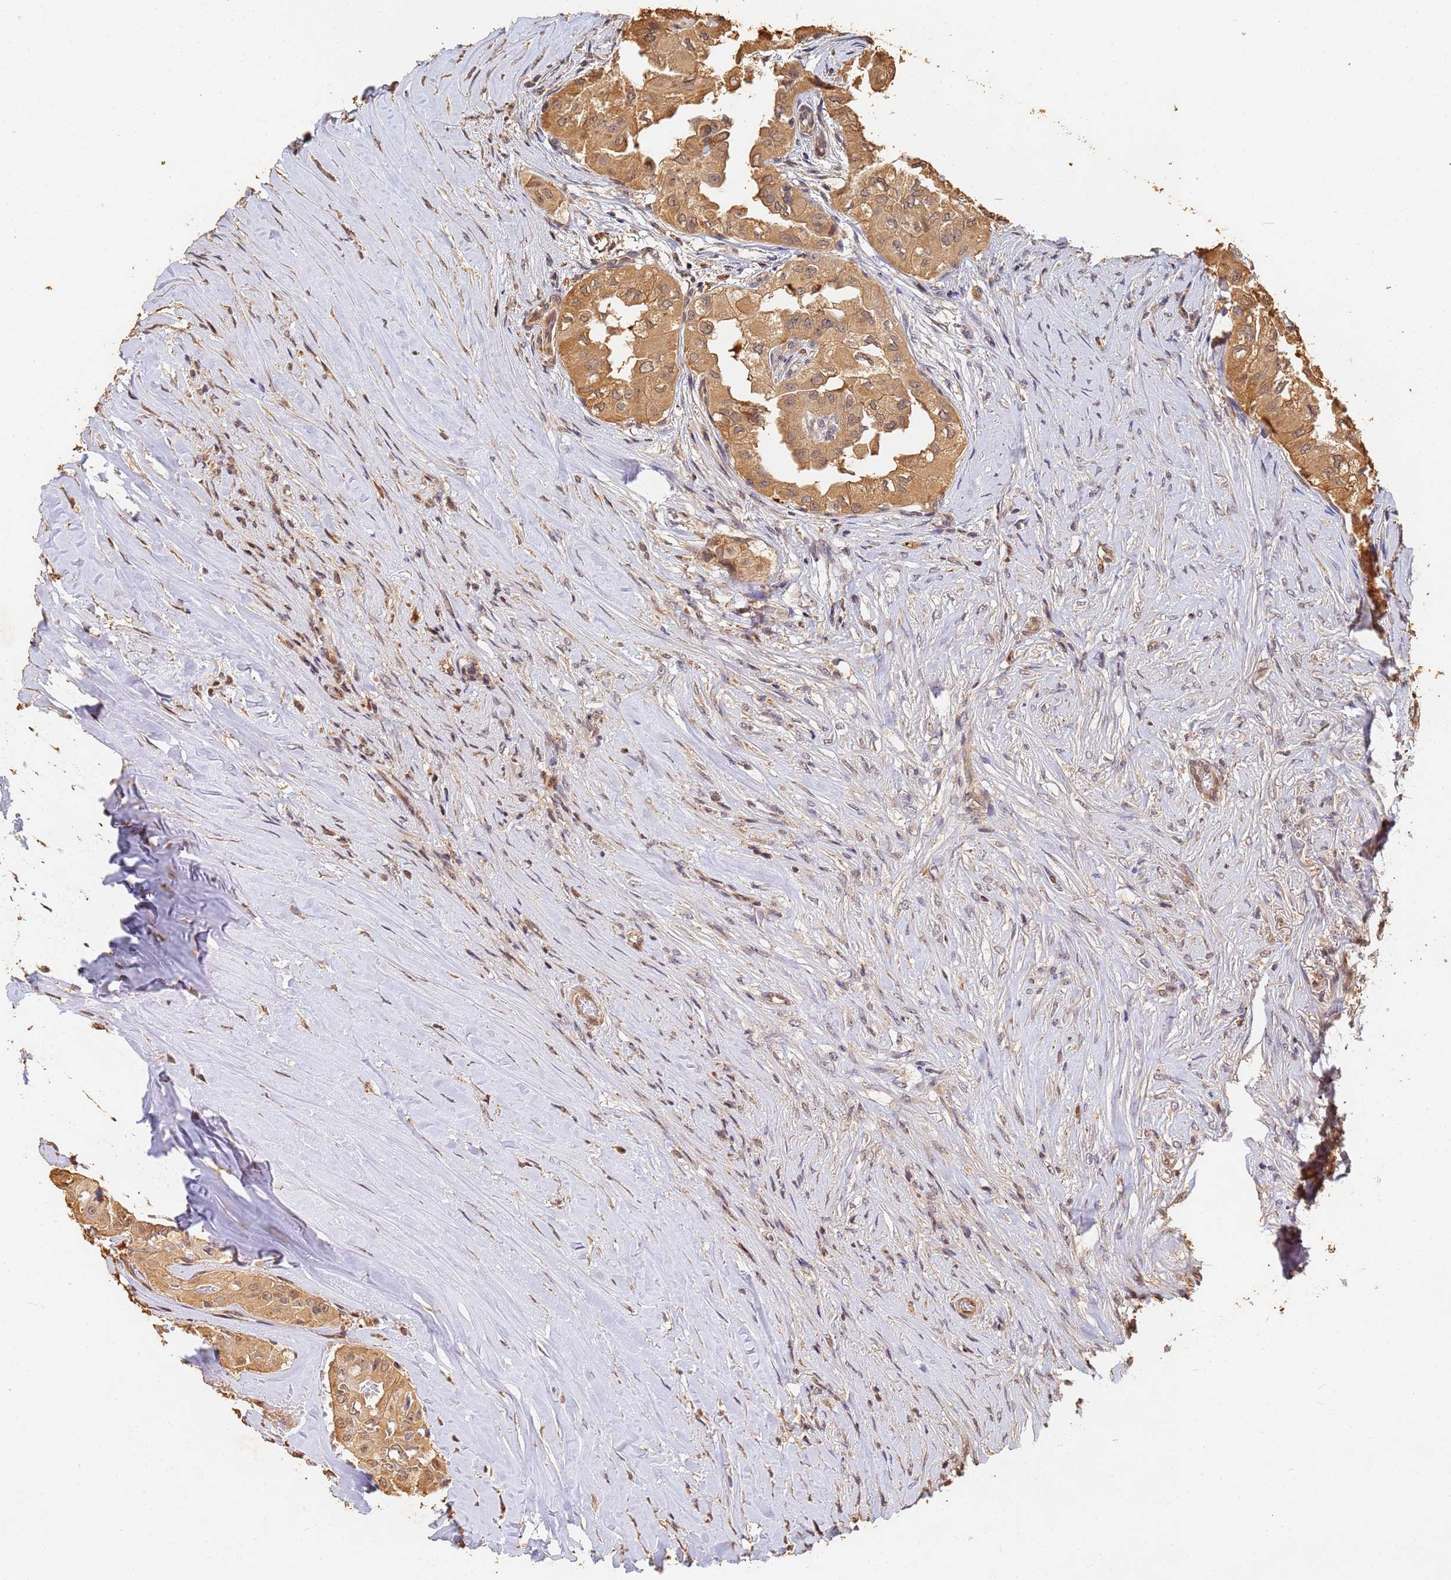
{"staining": {"intensity": "moderate", "quantity": ">75%", "location": "cytoplasmic/membranous,nuclear"}, "tissue": "thyroid cancer", "cell_type": "Tumor cells", "image_type": "cancer", "snomed": [{"axis": "morphology", "description": "Papillary adenocarcinoma, NOS"}, {"axis": "topography", "description": "Thyroid gland"}], "caption": "IHC image of human thyroid cancer stained for a protein (brown), which reveals medium levels of moderate cytoplasmic/membranous and nuclear expression in about >75% of tumor cells.", "gene": "JAK2", "patient": {"sex": "female", "age": 59}}